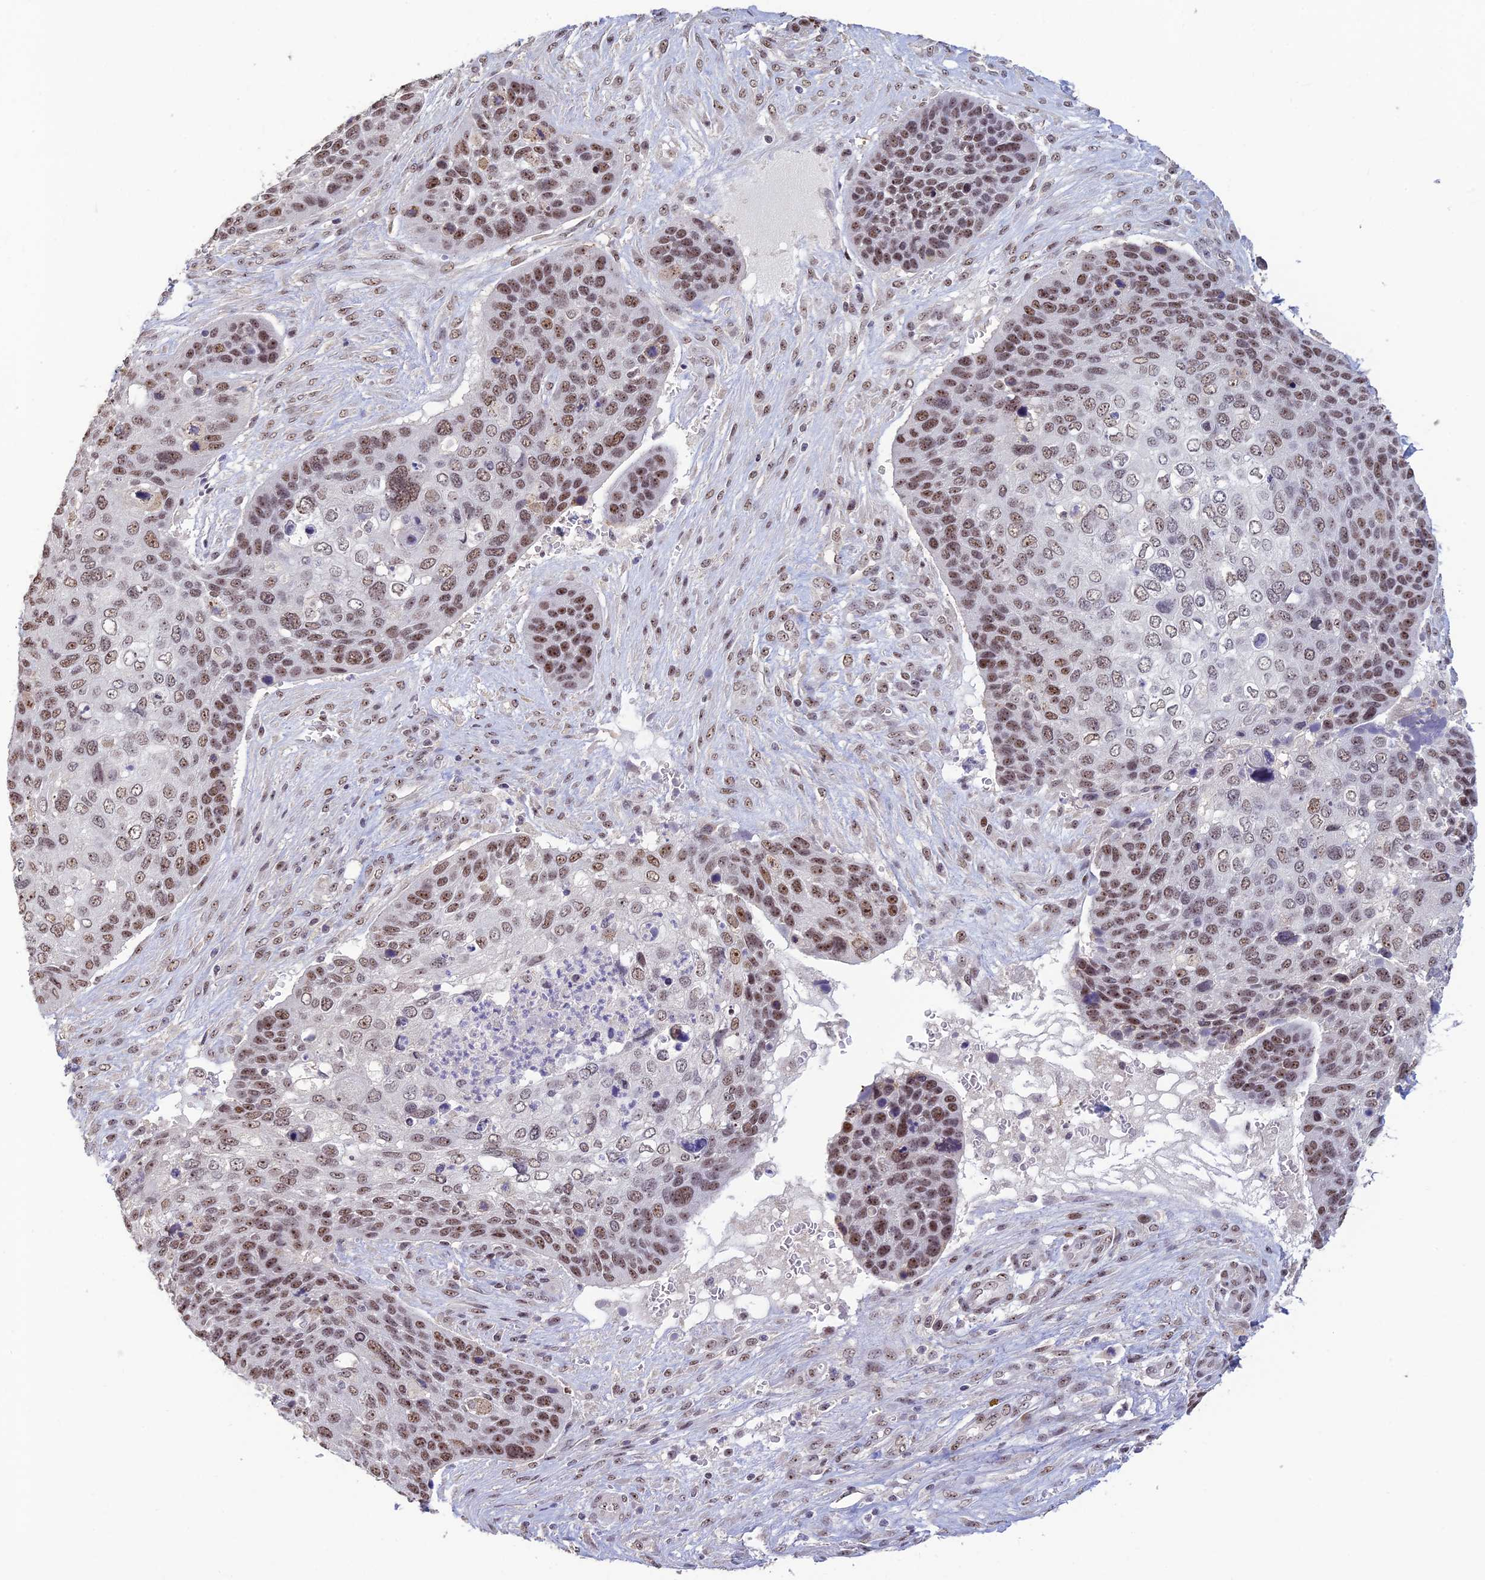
{"staining": {"intensity": "moderate", "quantity": ">75%", "location": "nuclear"}, "tissue": "skin cancer", "cell_type": "Tumor cells", "image_type": "cancer", "snomed": [{"axis": "morphology", "description": "Basal cell carcinoma"}, {"axis": "topography", "description": "Skin"}], "caption": "Protein analysis of skin cancer tissue reveals moderate nuclear staining in about >75% of tumor cells.", "gene": "POLR1G", "patient": {"sex": "female", "age": 74}}